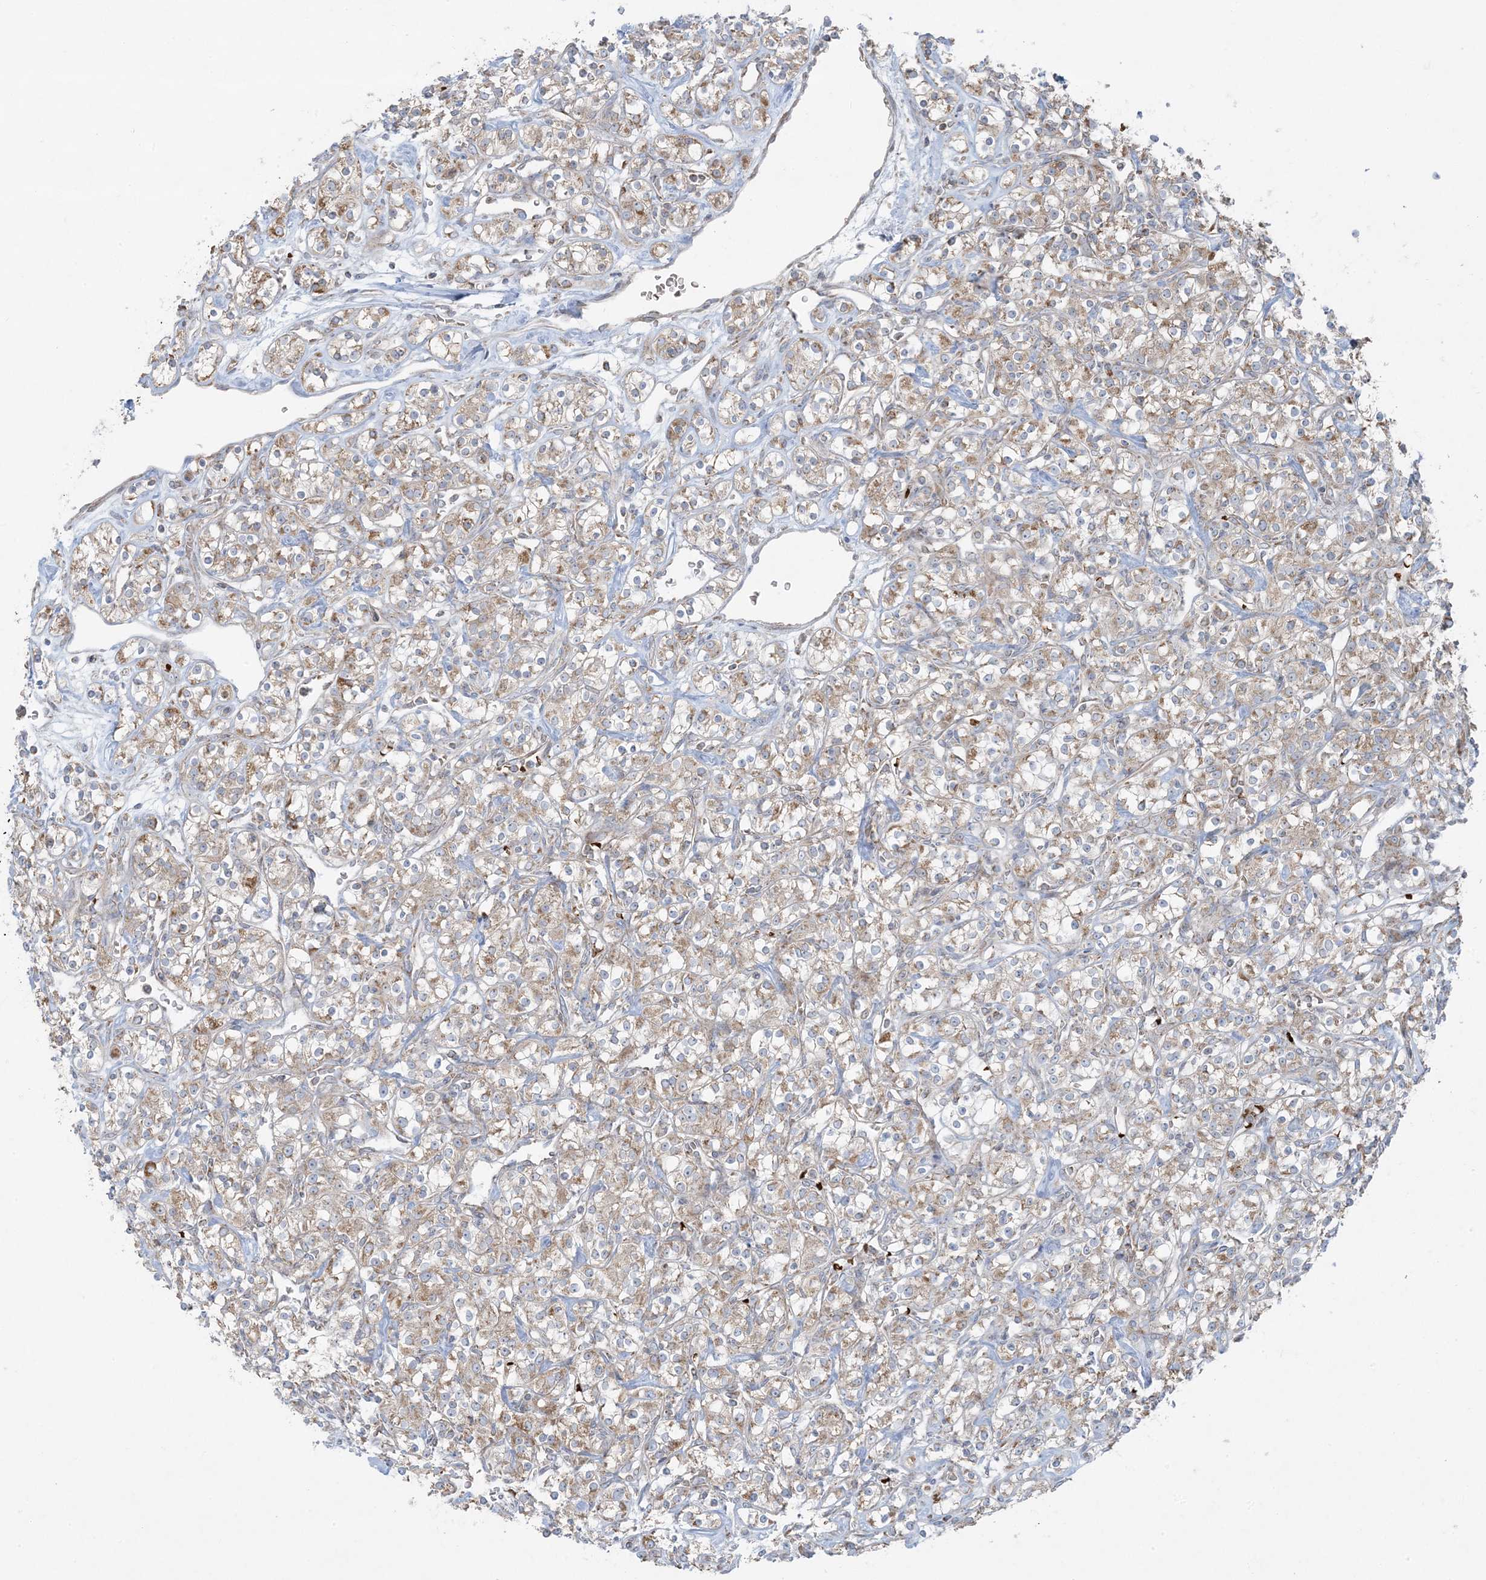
{"staining": {"intensity": "weak", "quantity": "25%-75%", "location": "cytoplasmic/membranous"}, "tissue": "renal cancer", "cell_type": "Tumor cells", "image_type": "cancer", "snomed": [{"axis": "morphology", "description": "Adenocarcinoma, NOS"}, {"axis": "topography", "description": "Kidney"}], "caption": "Tumor cells display low levels of weak cytoplasmic/membranous expression in about 25%-75% of cells in renal adenocarcinoma. (DAB (3,3'-diaminobenzidine) = brown stain, brightfield microscopy at high magnification).", "gene": "PIK3R4", "patient": {"sex": "male", "age": 77}}